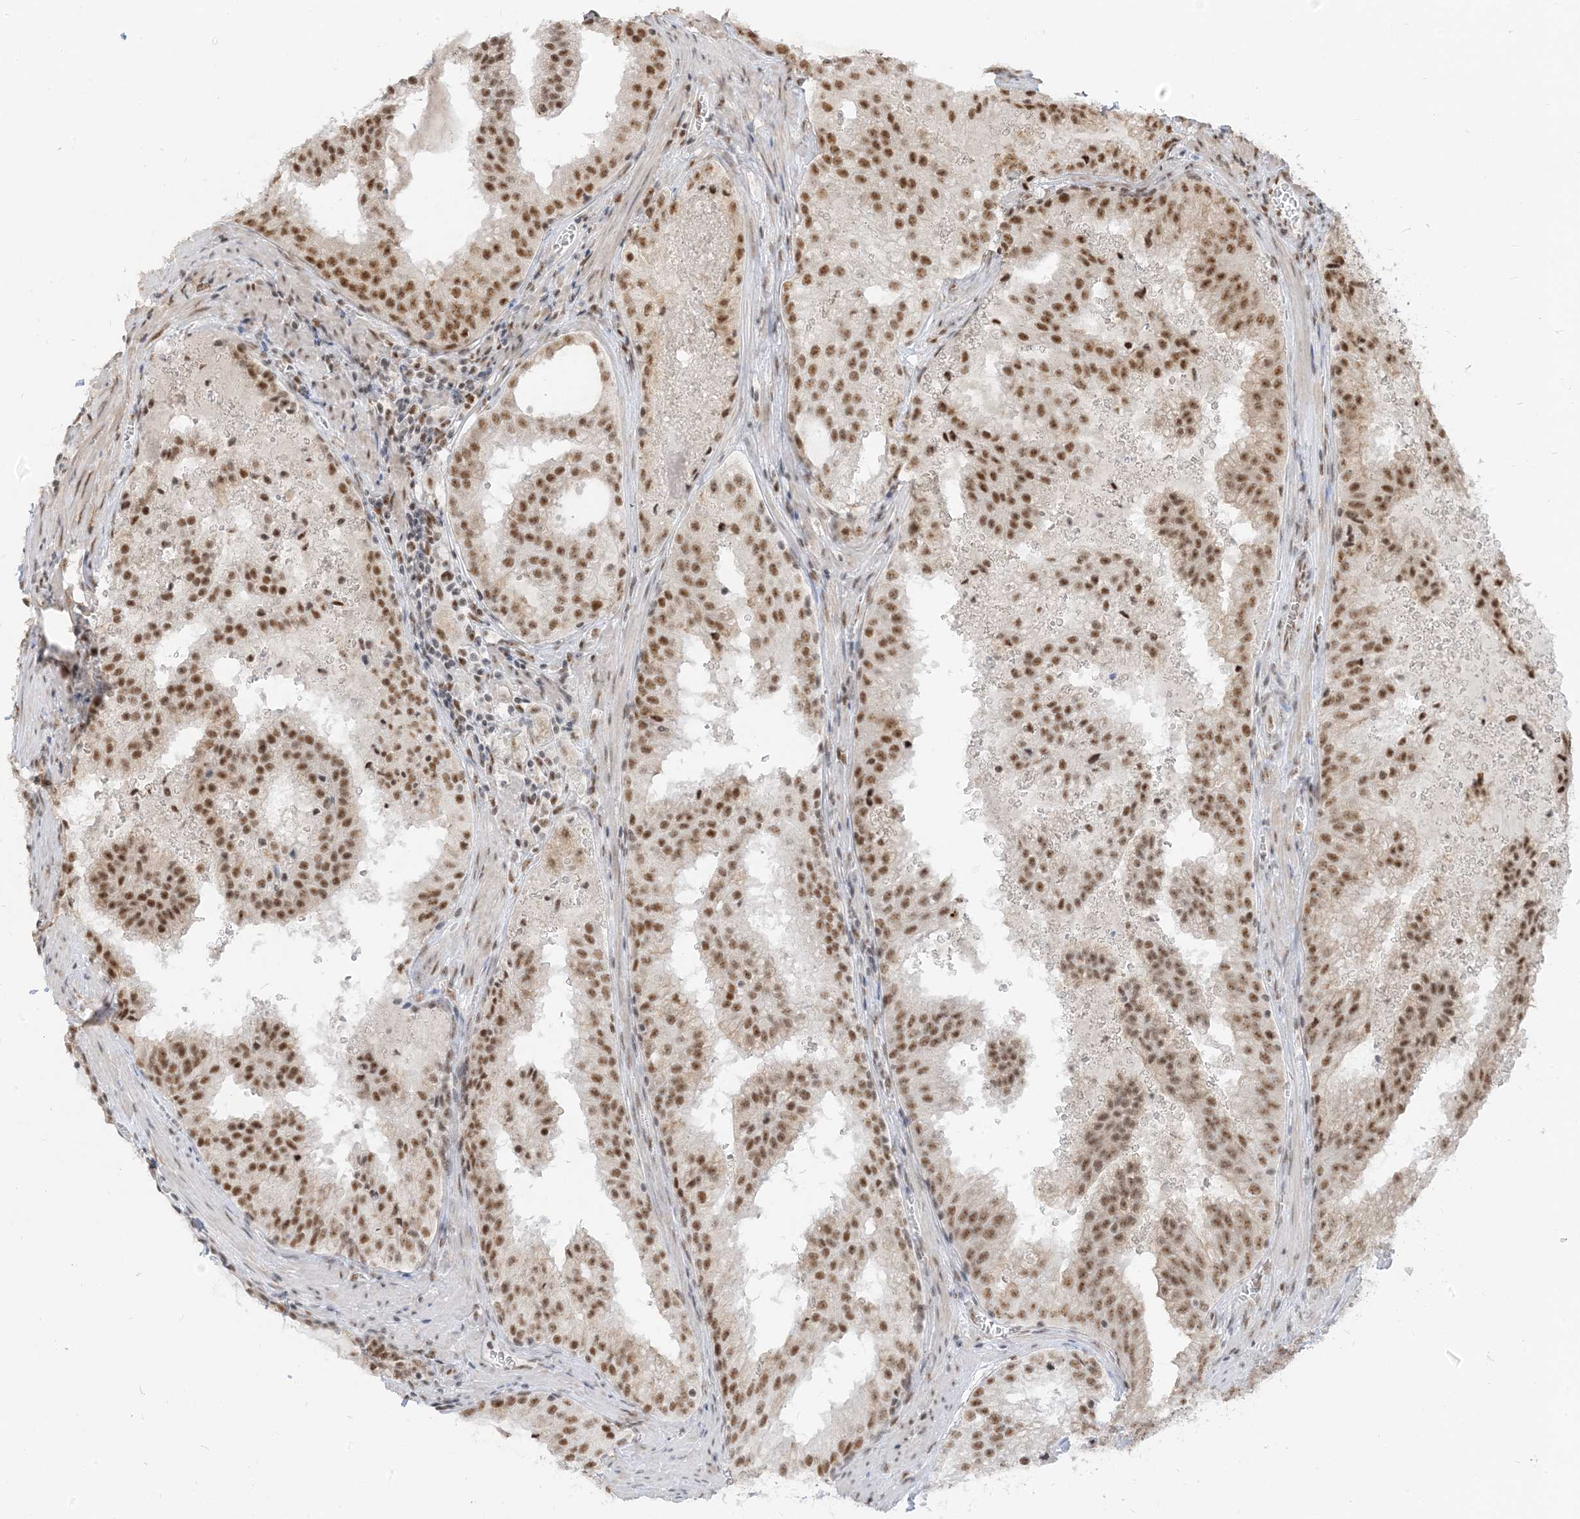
{"staining": {"intensity": "moderate", "quantity": ">75%", "location": "nuclear"}, "tissue": "prostate cancer", "cell_type": "Tumor cells", "image_type": "cancer", "snomed": [{"axis": "morphology", "description": "Adenocarcinoma, High grade"}, {"axis": "topography", "description": "Prostate"}], "caption": "Immunohistochemical staining of prostate adenocarcinoma (high-grade) reveals medium levels of moderate nuclear protein staining in about >75% of tumor cells. The protein is shown in brown color, while the nuclei are stained blue.", "gene": "ARGLU1", "patient": {"sex": "male", "age": 68}}